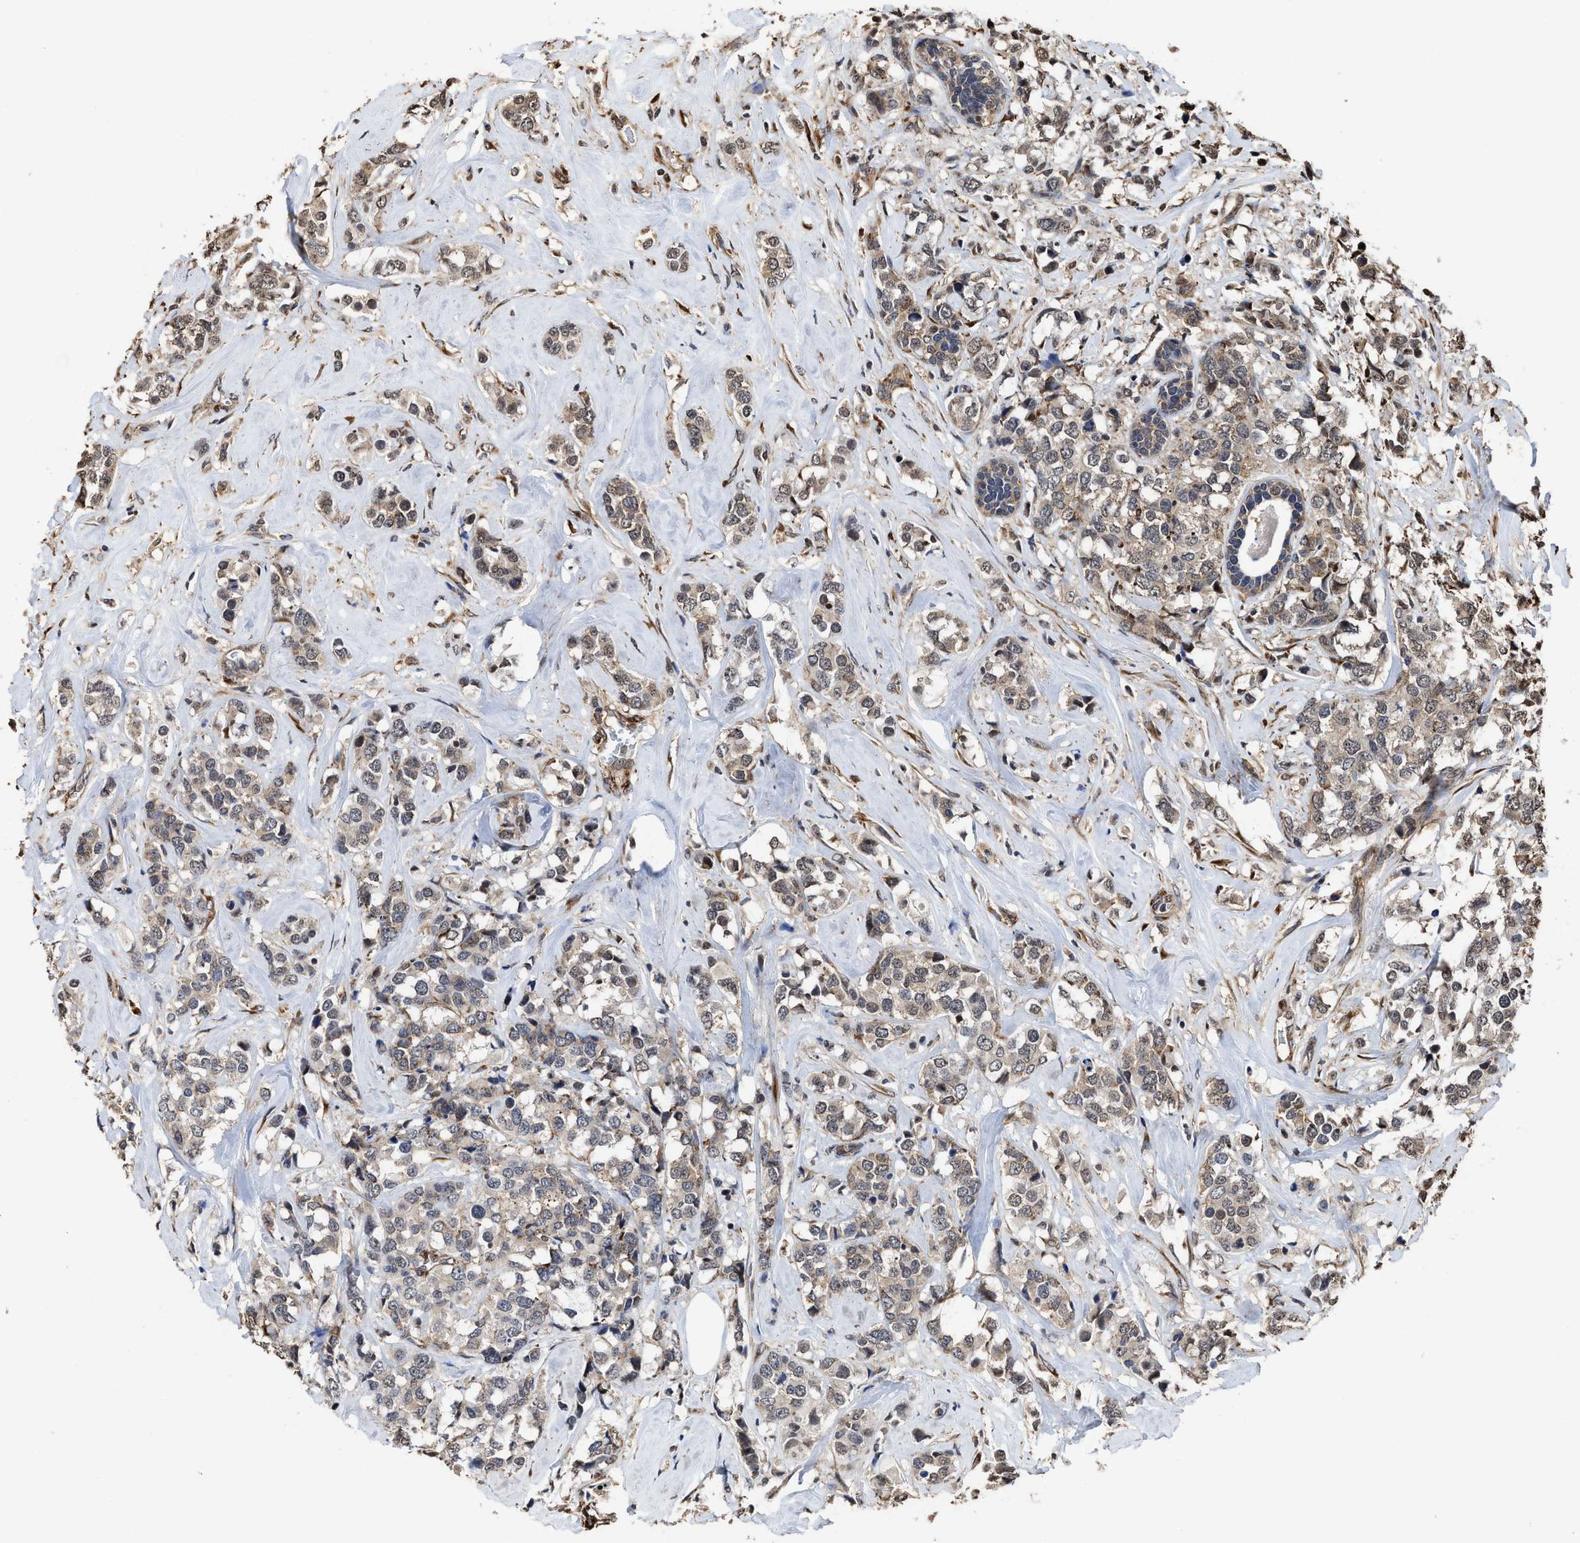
{"staining": {"intensity": "weak", "quantity": "25%-75%", "location": "cytoplasmic/membranous,nuclear"}, "tissue": "breast cancer", "cell_type": "Tumor cells", "image_type": "cancer", "snomed": [{"axis": "morphology", "description": "Lobular carcinoma"}, {"axis": "topography", "description": "Breast"}], "caption": "Breast lobular carcinoma stained with a brown dye exhibits weak cytoplasmic/membranous and nuclear positive positivity in about 25%-75% of tumor cells.", "gene": "SEPTIN2", "patient": {"sex": "female", "age": 59}}